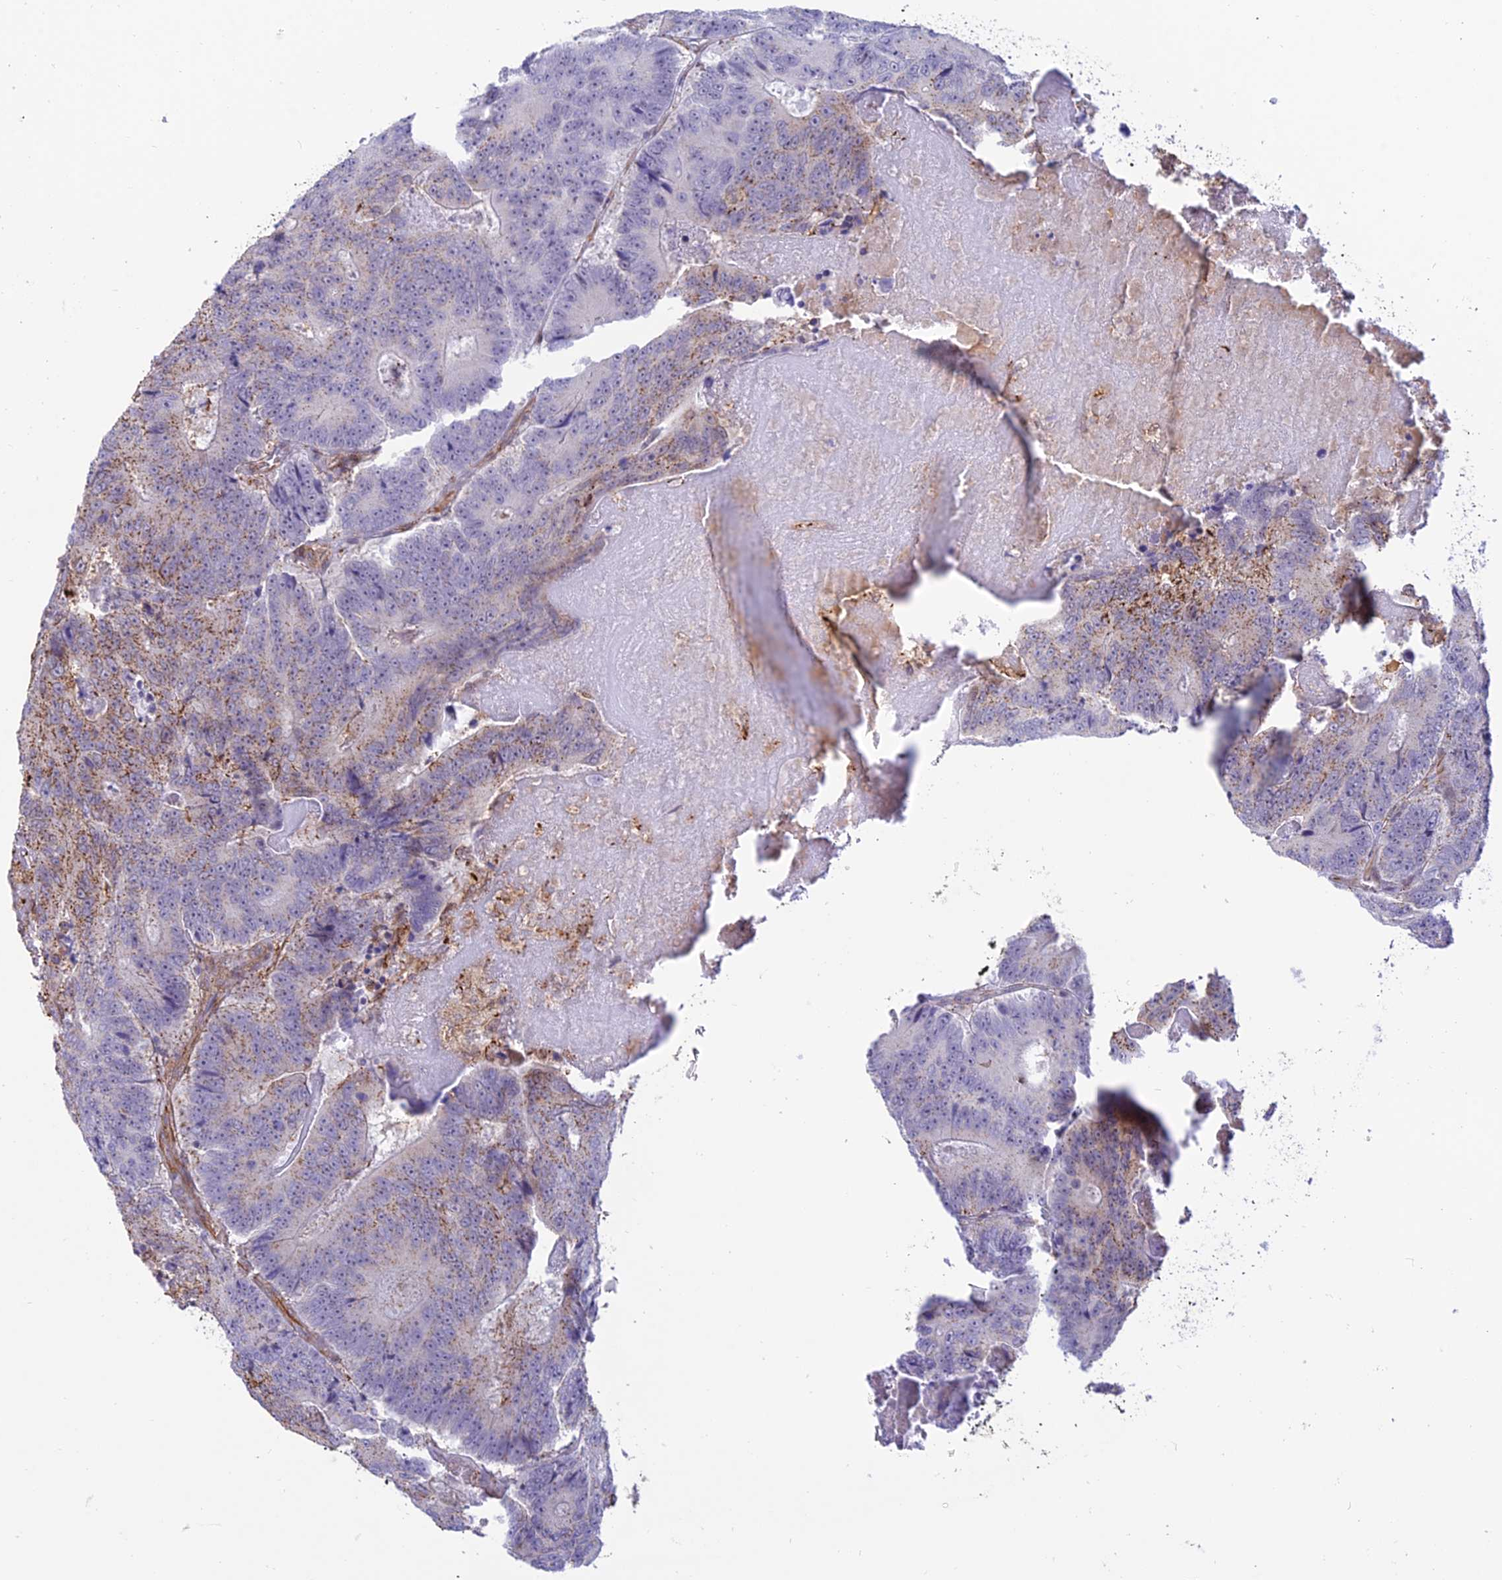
{"staining": {"intensity": "moderate", "quantity": "25%-75%", "location": "cytoplasmic/membranous"}, "tissue": "colorectal cancer", "cell_type": "Tumor cells", "image_type": "cancer", "snomed": [{"axis": "morphology", "description": "Adenocarcinoma, NOS"}, {"axis": "topography", "description": "Colon"}], "caption": "A brown stain highlights moderate cytoplasmic/membranous positivity of a protein in human colorectal adenocarcinoma tumor cells. The staining is performed using DAB (3,3'-diaminobenzidine) brown chromogen to label protein expression. The nuclei are counter-stained blue using hematoxylin.", "gene": "SAPCD2", "patient": {"sex": "male", "age": 83}}